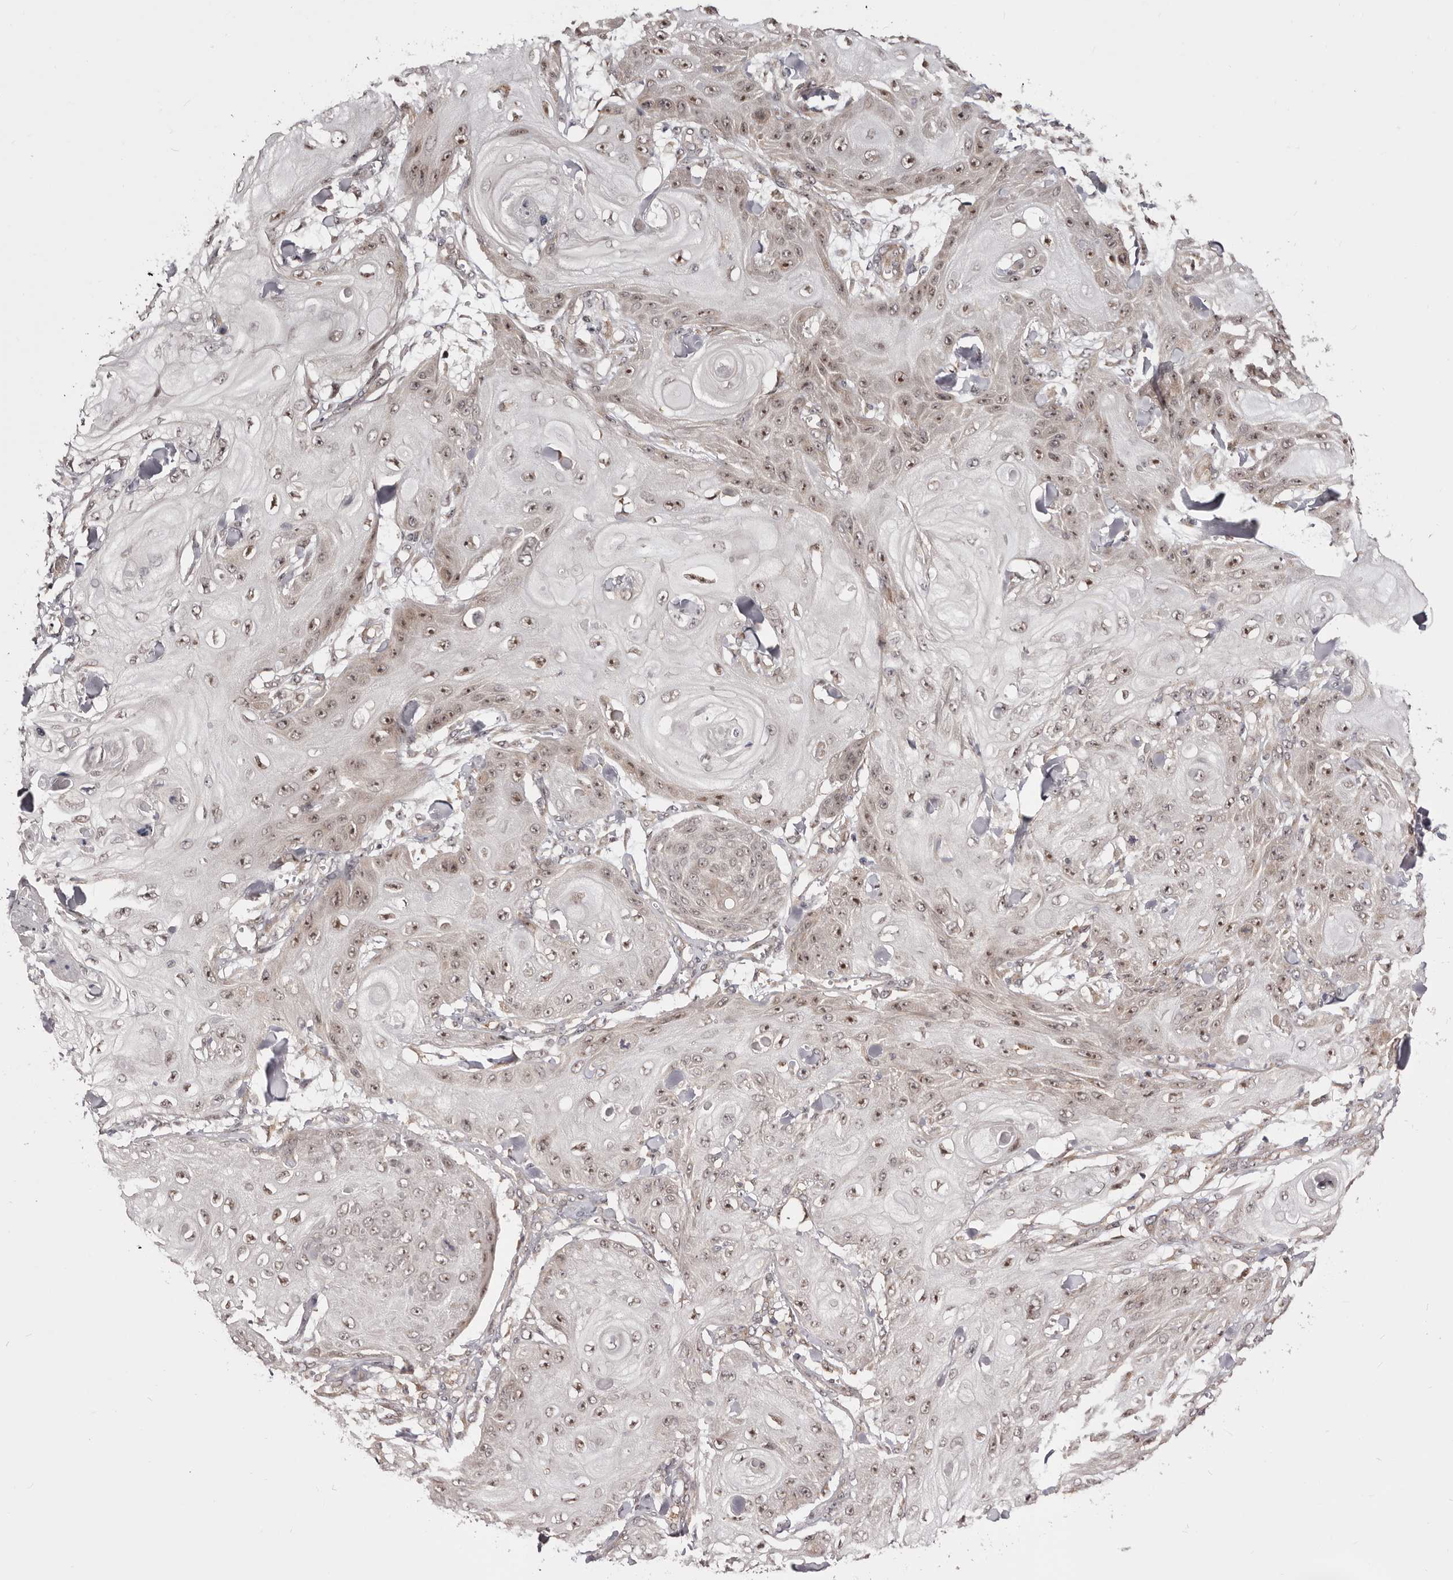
{"staining": {"intensity": "moderate", "quantity": "25%-75%", "location": "nuclear"}, "tissue": "skin cancer", "cell_type": "Tumor cells", "image_type": "cancer", "snomed": [{"axis": "morphology", "description": "Squamous cell carcinoma, NOS"}, {"axis": "topography", "description": "Skin"}], "caption": "Human skin cancer (squamous cell carcinoma) stained with a protein marker shows moderate staining in tumor cells.", "gene": "NOL12", "patient": {"sex": "male", "age": 74}}